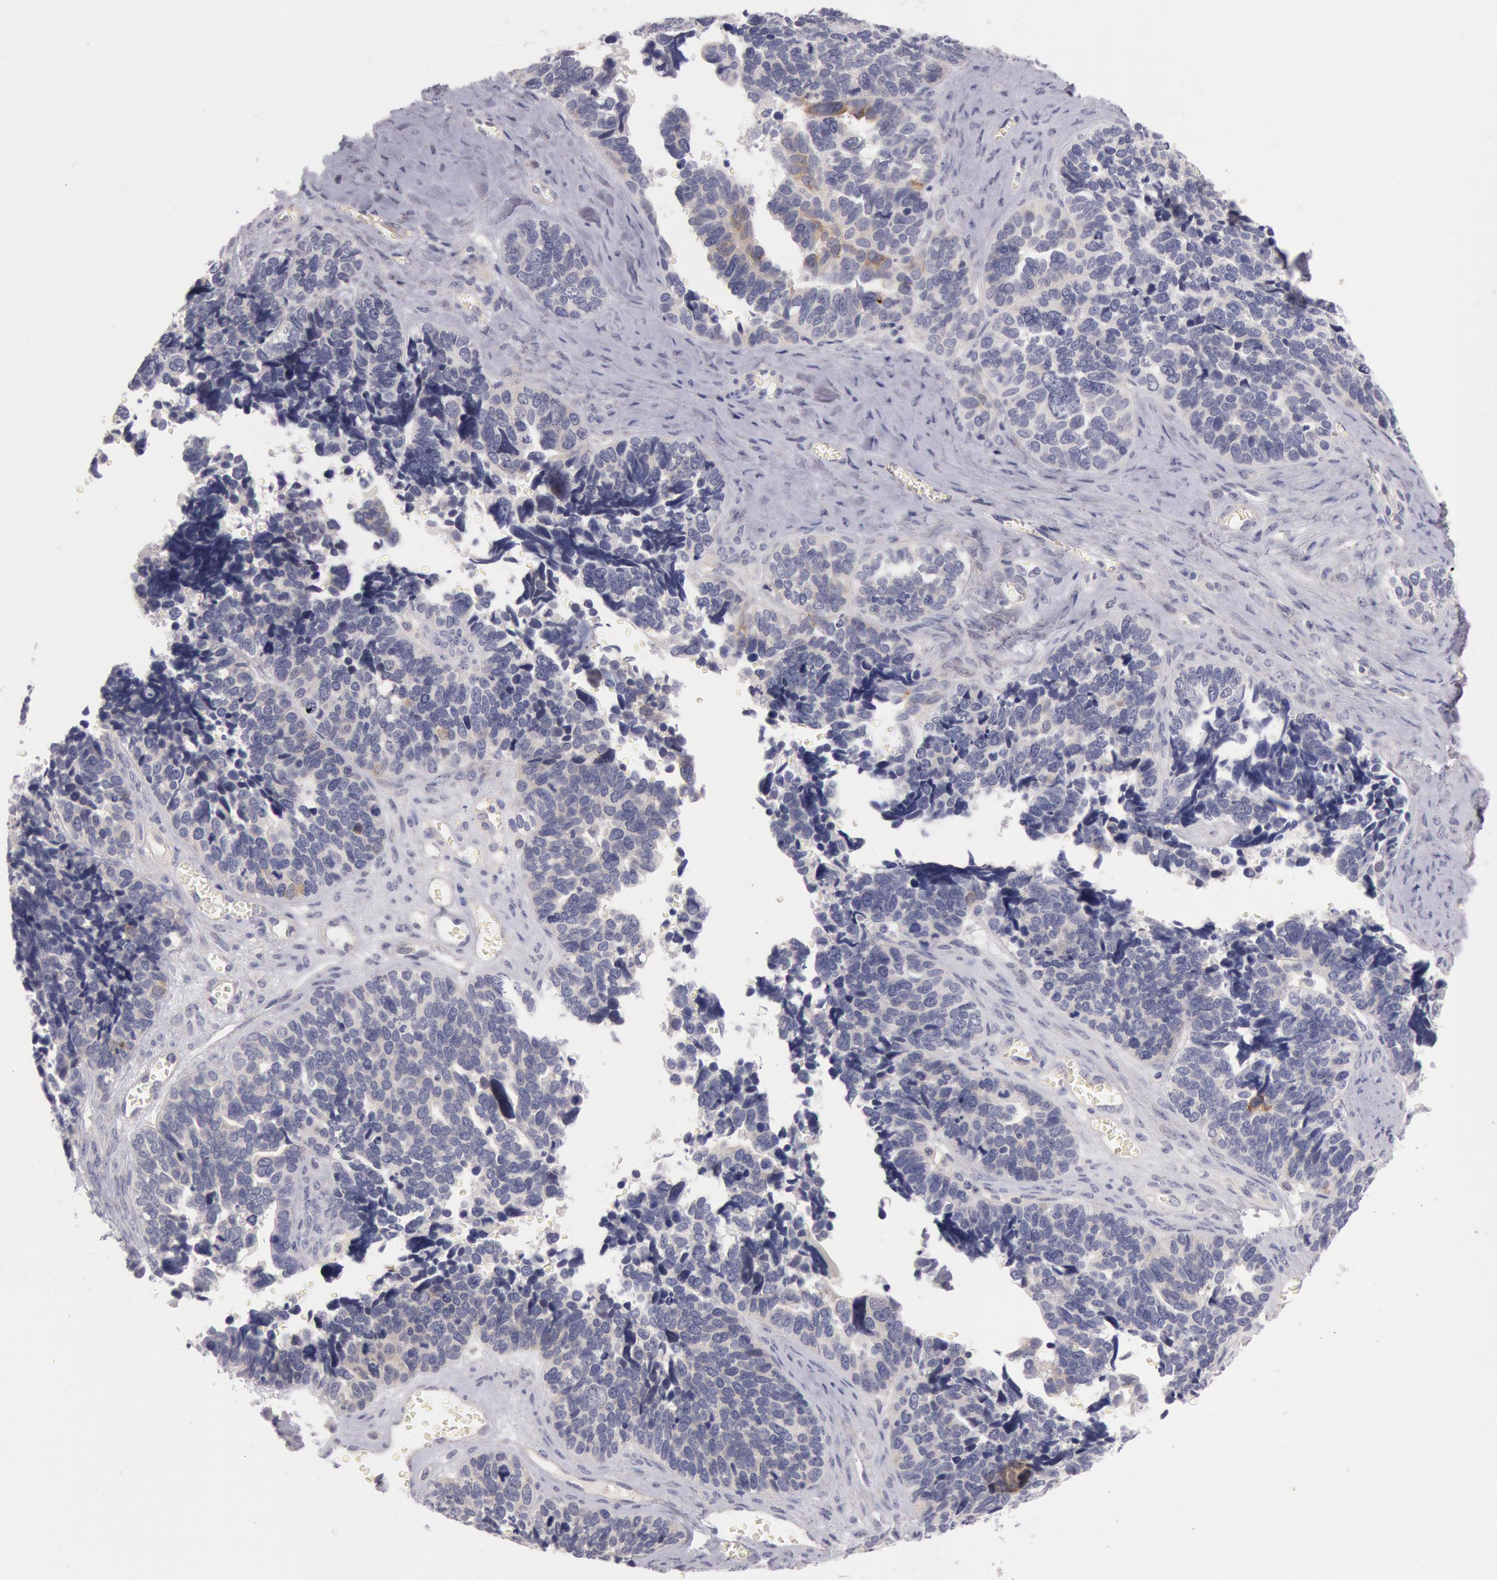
{"staining": {"intensity": "weak", "quantity": "25%-75%", "location": "cytoplasmic/membranous"}, "tissue": "ovarian cancer", "cell_type": "Tumor cells", "image_type": "cancer", "snomed": [{"axis": "morphology", "description": "Cystadenocarcinoma, serous, NOS"}, {"axis": "topography", "description": "Ovary"}], "caption": "Protein expression analysis of human ovarian cancer reveals weak cytoplasmic/membranous expression in approximately 25%-75% of tumor cells. (brown staining indicates protein expression, while blue staining denotes nuclei).", "gene": "TRIB2", "patient": {"sex": "female", "age": 77}}